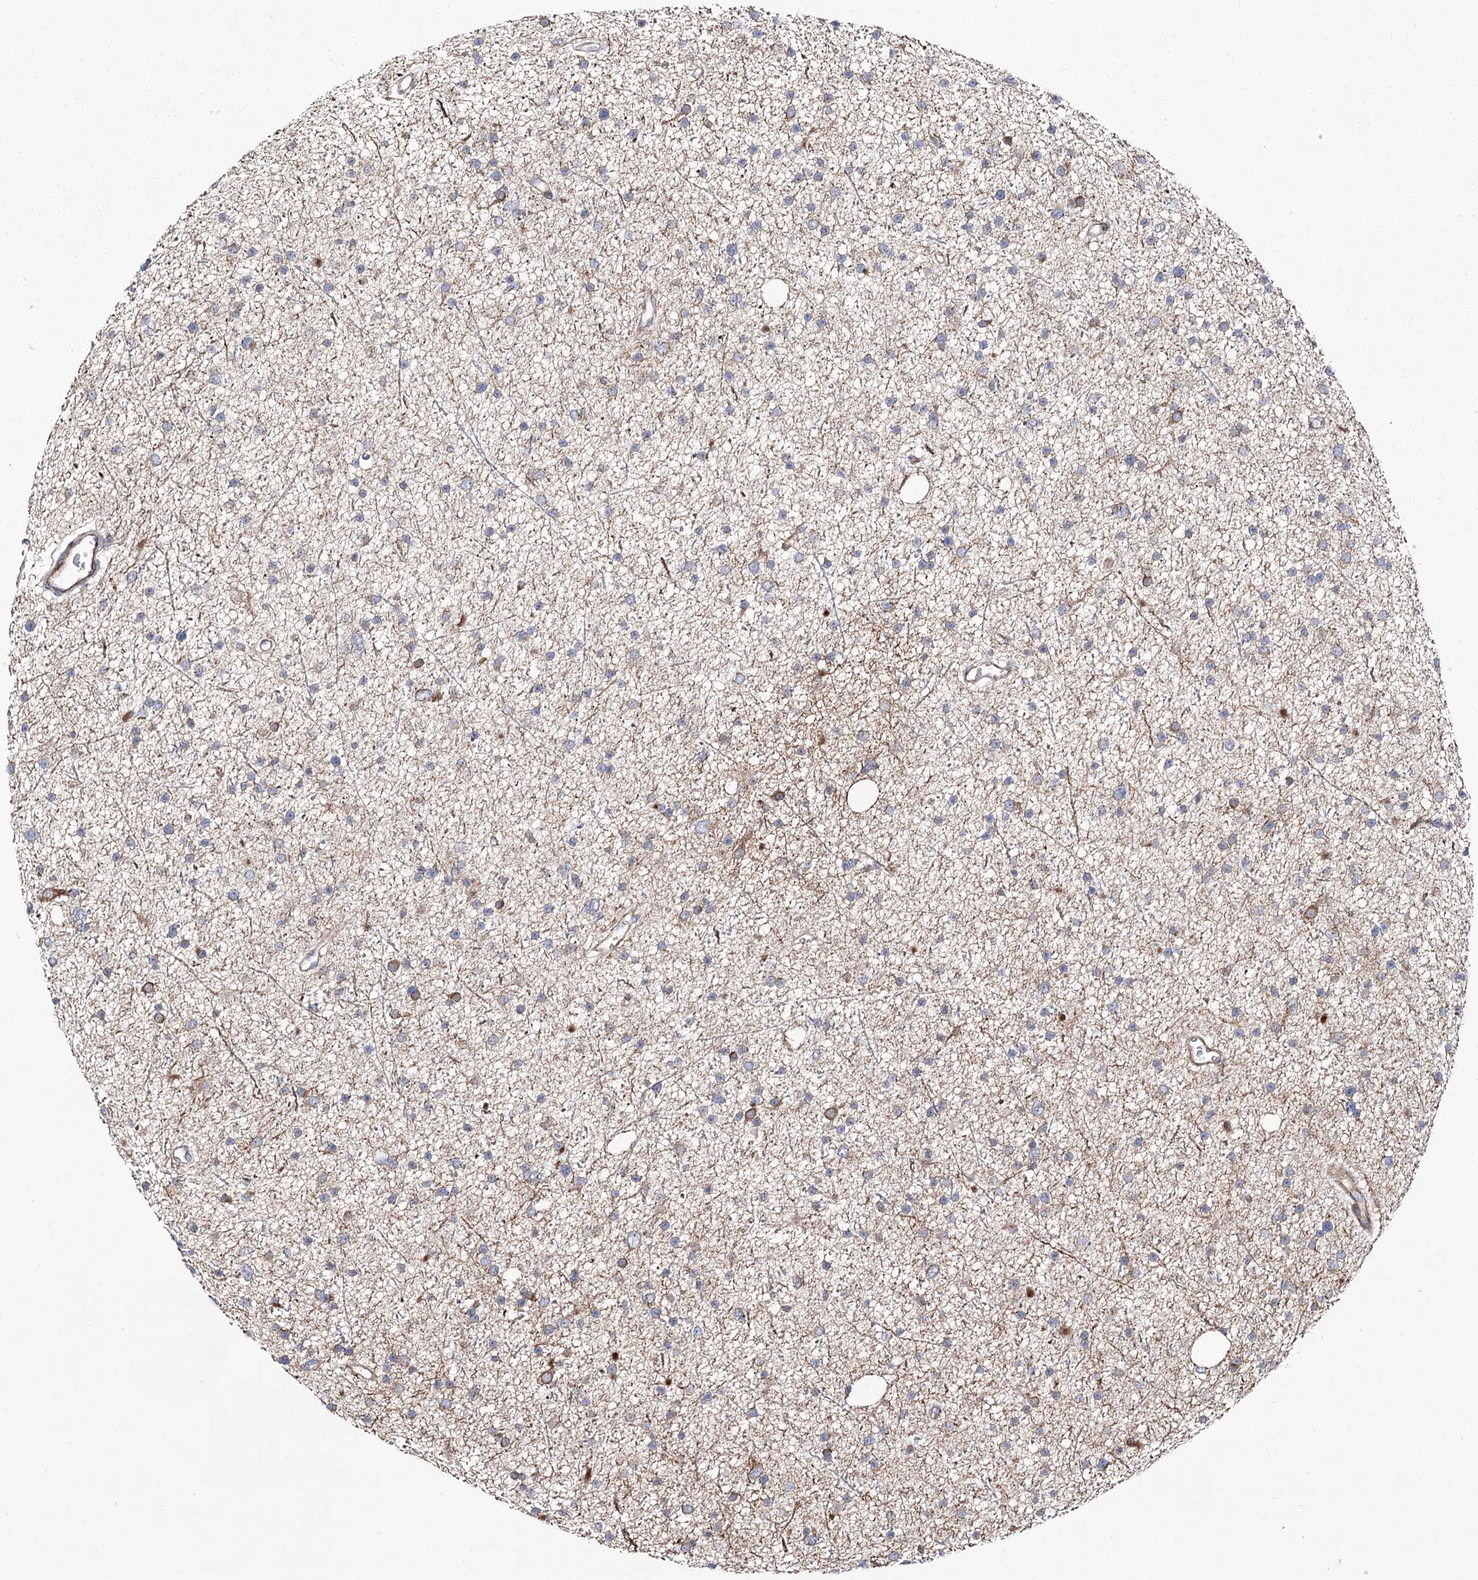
{"staining": {"intensity": "moderate", "quantity": "<25%", "location": "cytoplasmic/membranous"}, "tissue": "glioma", "cell_type": "Tumor cells", "image_type": "cancer", "snomed": [{"axis": "morphology", "description": "Glioma, malignant, Low grade"}, {"axis": "topography", "description": "Cerebral cortex"}], "caption": "Protein staining exhibits moderate cytoplasmic/membranous expression in about <25% of tumor cells in glioma. The protein is stained brown, and the nuclei are stained in blue (DAB (3,3'-diaminobenzidine) IHC with brightfield microscopy, high magnification).", "gene": "ARHGAP32", "patient": {"sex": "female", "age": 39}}